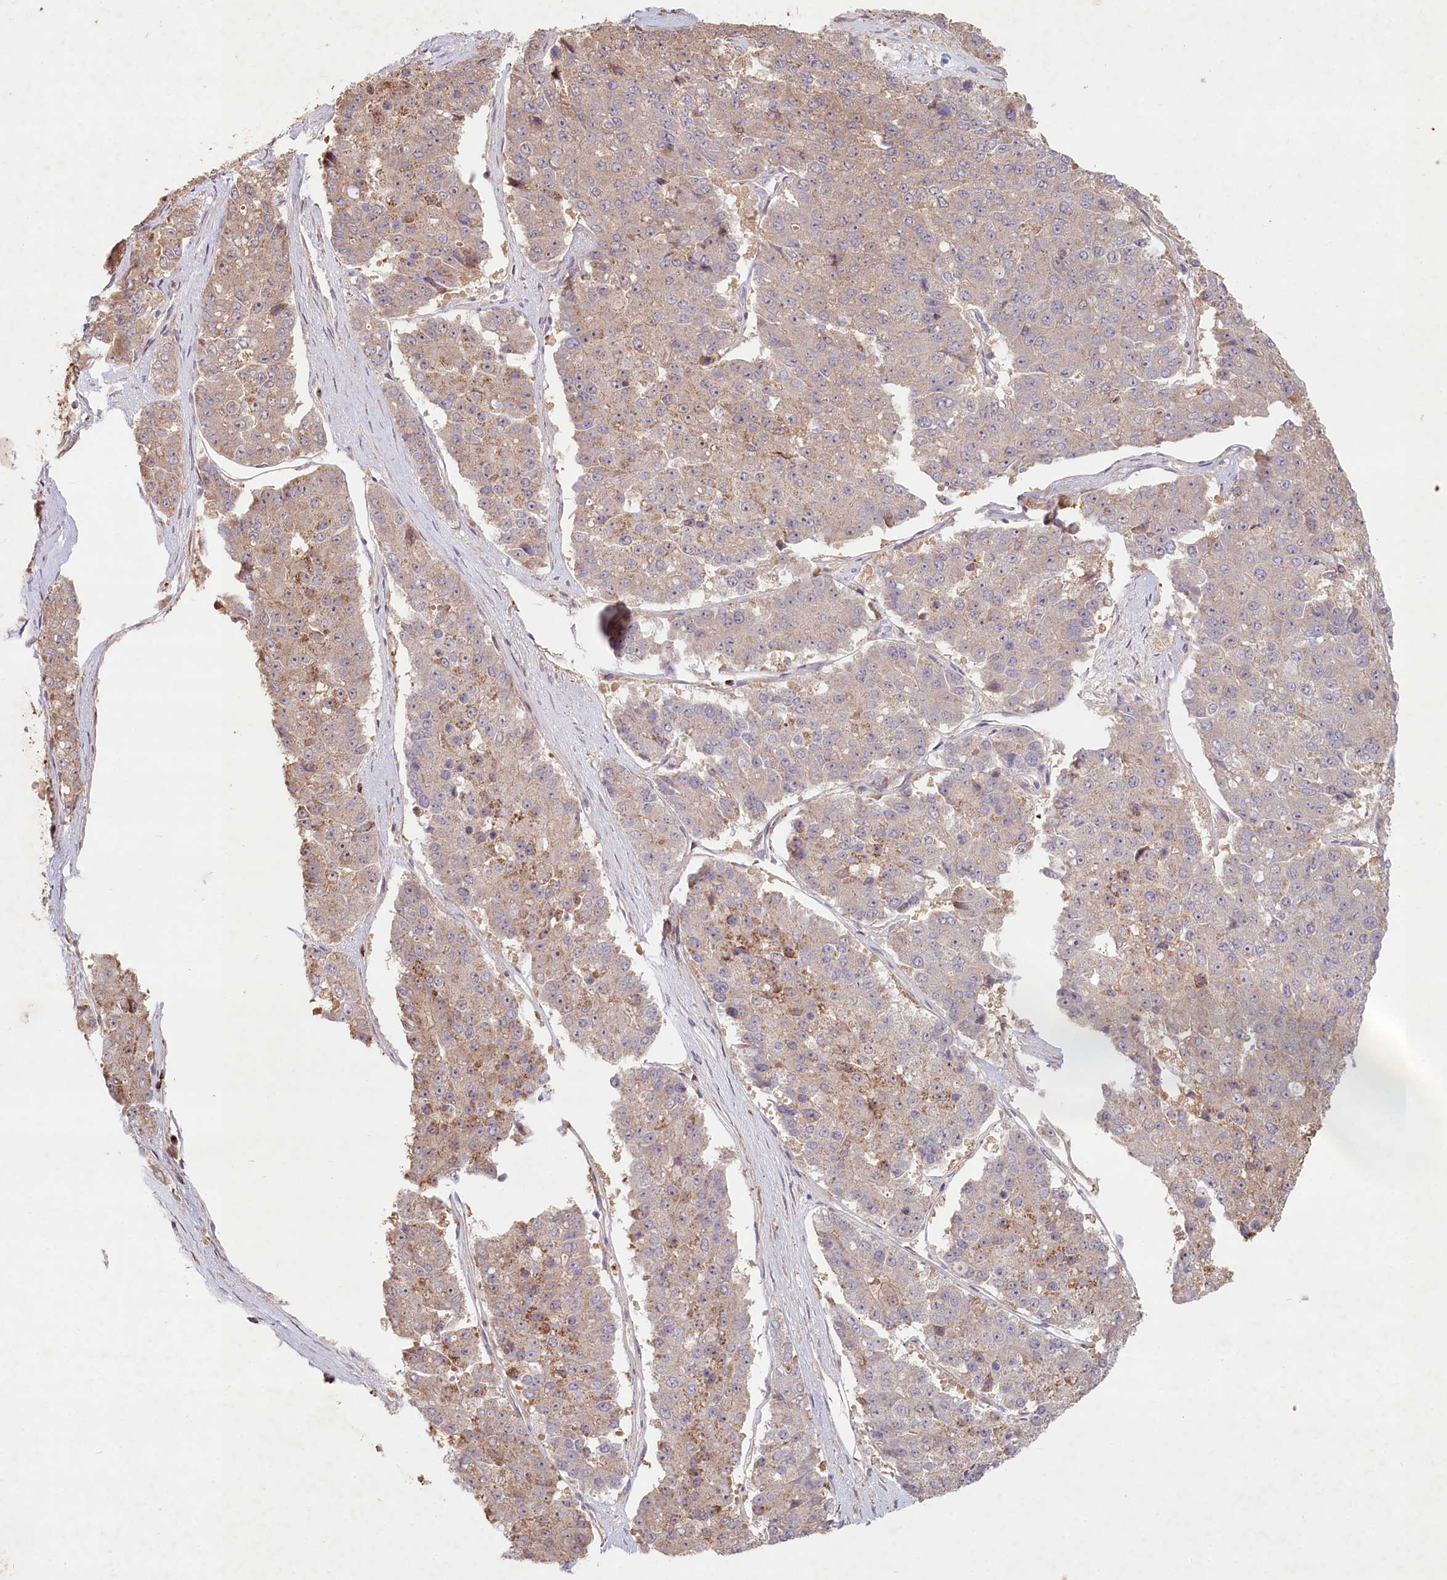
{"staining": {"intensity": "weak", "quantity": "<25%", "location": "cytoplasmic/membranous"}, "tissue": "pancreatic cancer", "cell_type": "Tumor cells", "image_type": "cancer", "snomed": [{"axis": "morphology", "description": "Adenocarcinoma, NOS"}, {"axis": "topography", "description": "Pancreas"}], "caption": "This micrograph is of adenocarcinoma (pancreatic) stained with immunohistochemistry to label a protein in brown with the nuclei are counter-stained blue. There is no expression in tumor cells.", "gene": "HAL", "patient": {"sex": "male", "age": 50}}